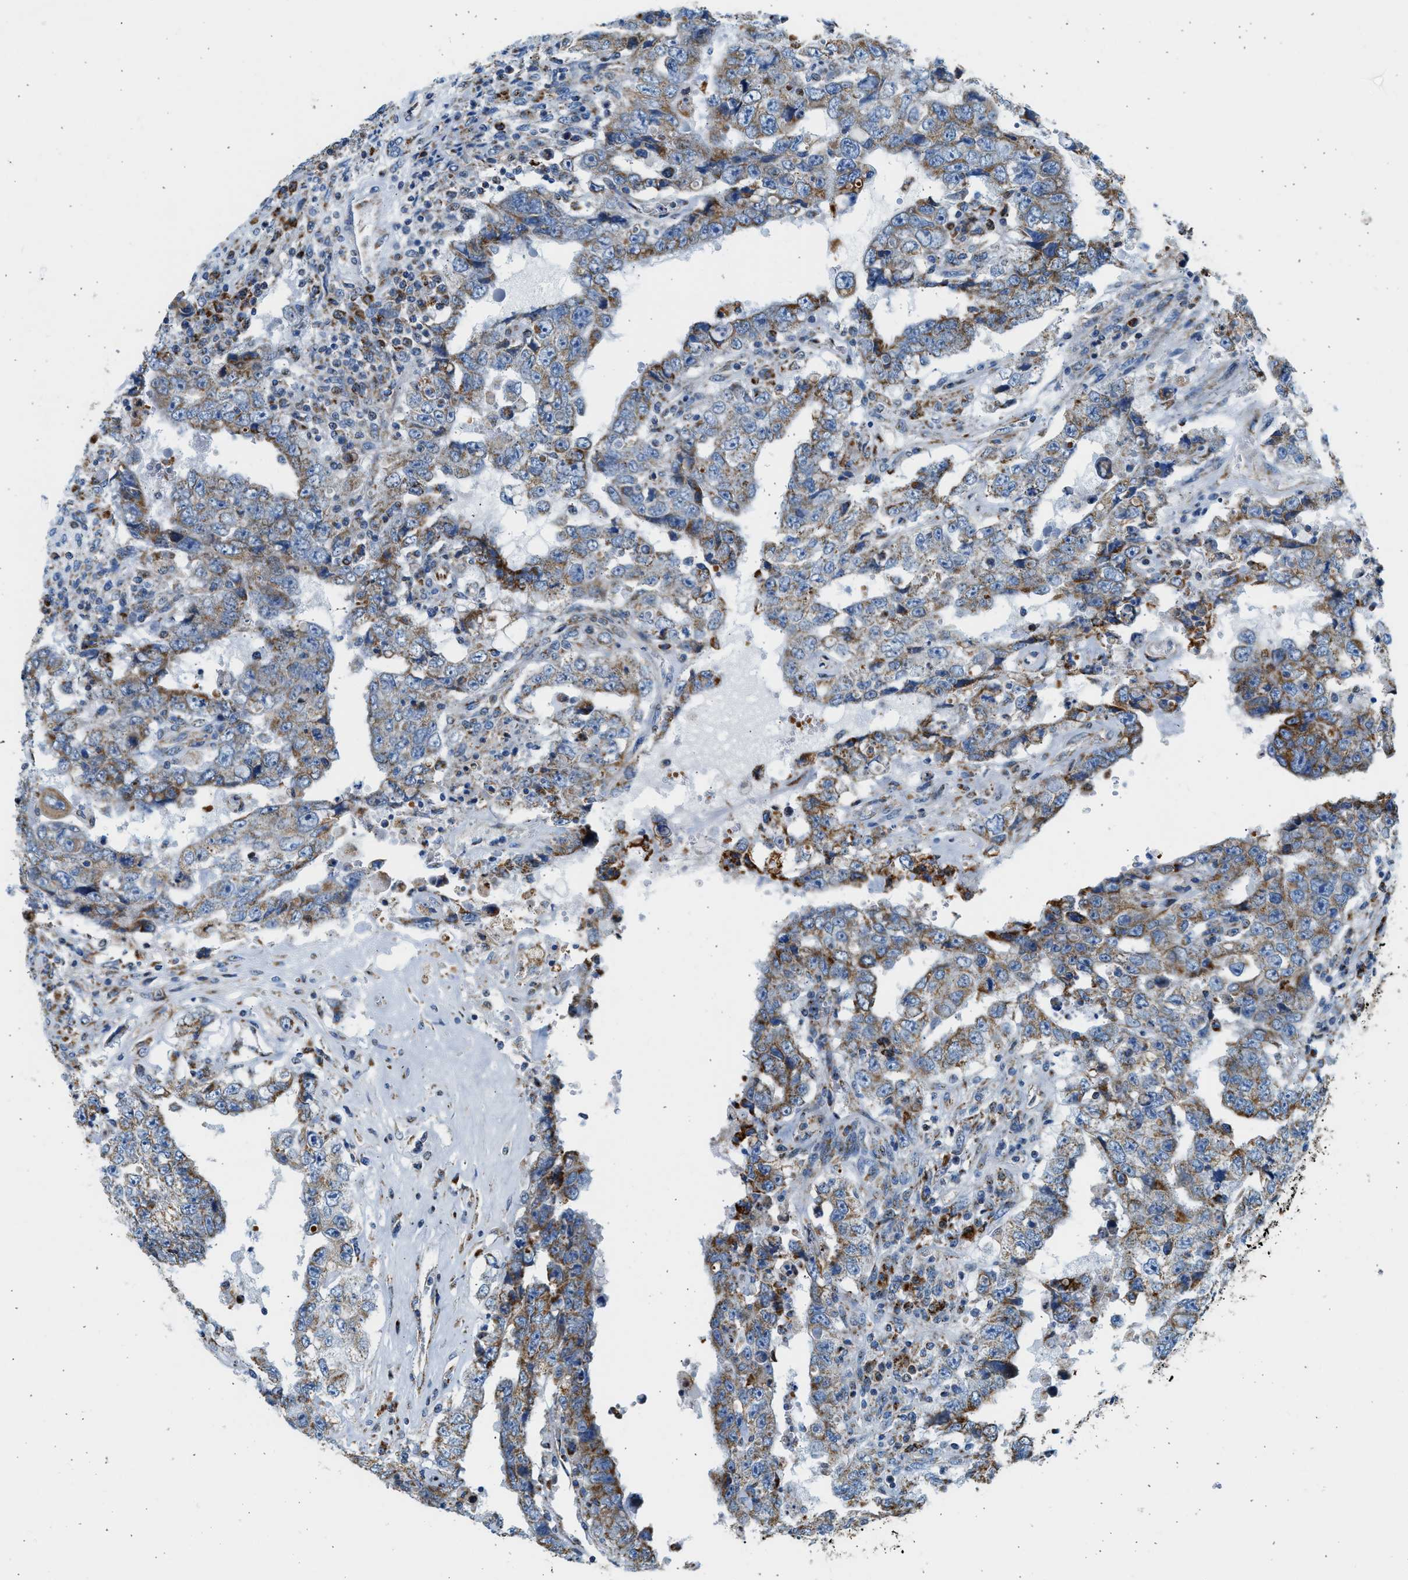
{"staining": {"intensity": "moderate", "quantity": ">75%", "location": "cytoplasmic/membranous"}, "tissue": "testis cancer", "cell_type": "Tumor cells", "image_type": "cancer", "snomed": [{"axis": "morphology", "description": "Carcinoma, Embryonal, NOS"}, {"axis": "topography", "description": "Testis"}], "caption": "Protein expression analysis of embryonal carcinoma (testis) reveals moderate cytoplasmic/membranous expression in approximately >75% of tumor cells.", "gene": "KCNMB3", "patient": {"sex": "male", "age": 26}}